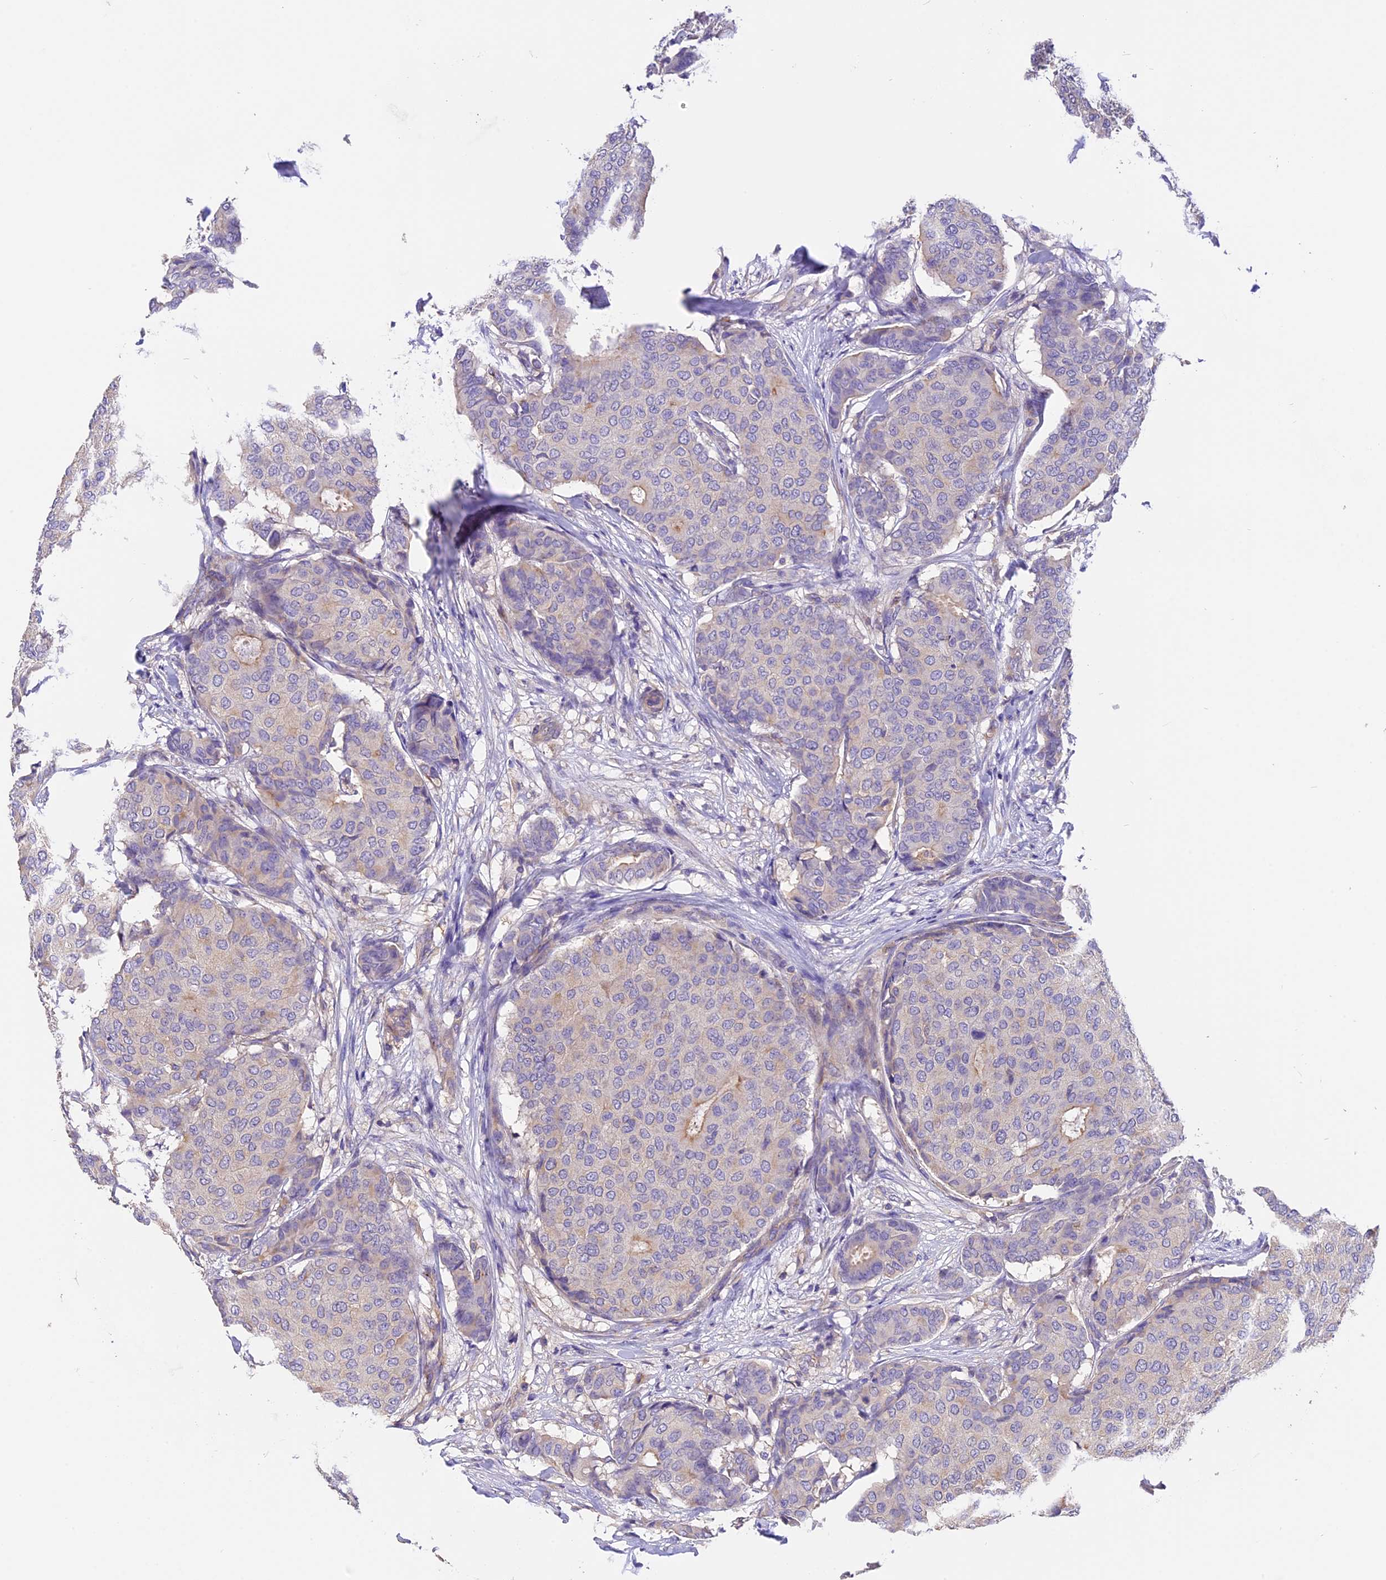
{"staining": {"intensity": "negative", "quantity": "none", "location": "none"}, "tissue": "breast cancer", "cell_type": "Tumor cells", "image_type": "cancer", "snomed": [{"axis": "morphology", "description": "Duct carcinoma"}, {"axis": "topography", "description": "Breast"}], "caption": "This is a histopathology image of immunohistochemistry (IHC) staining of breast cancer (invasive ductal carcinoma), which shows no positivity in tumor cells.", "gene": "AP3B2", "patient": {"sex": "female", "age": 75}}